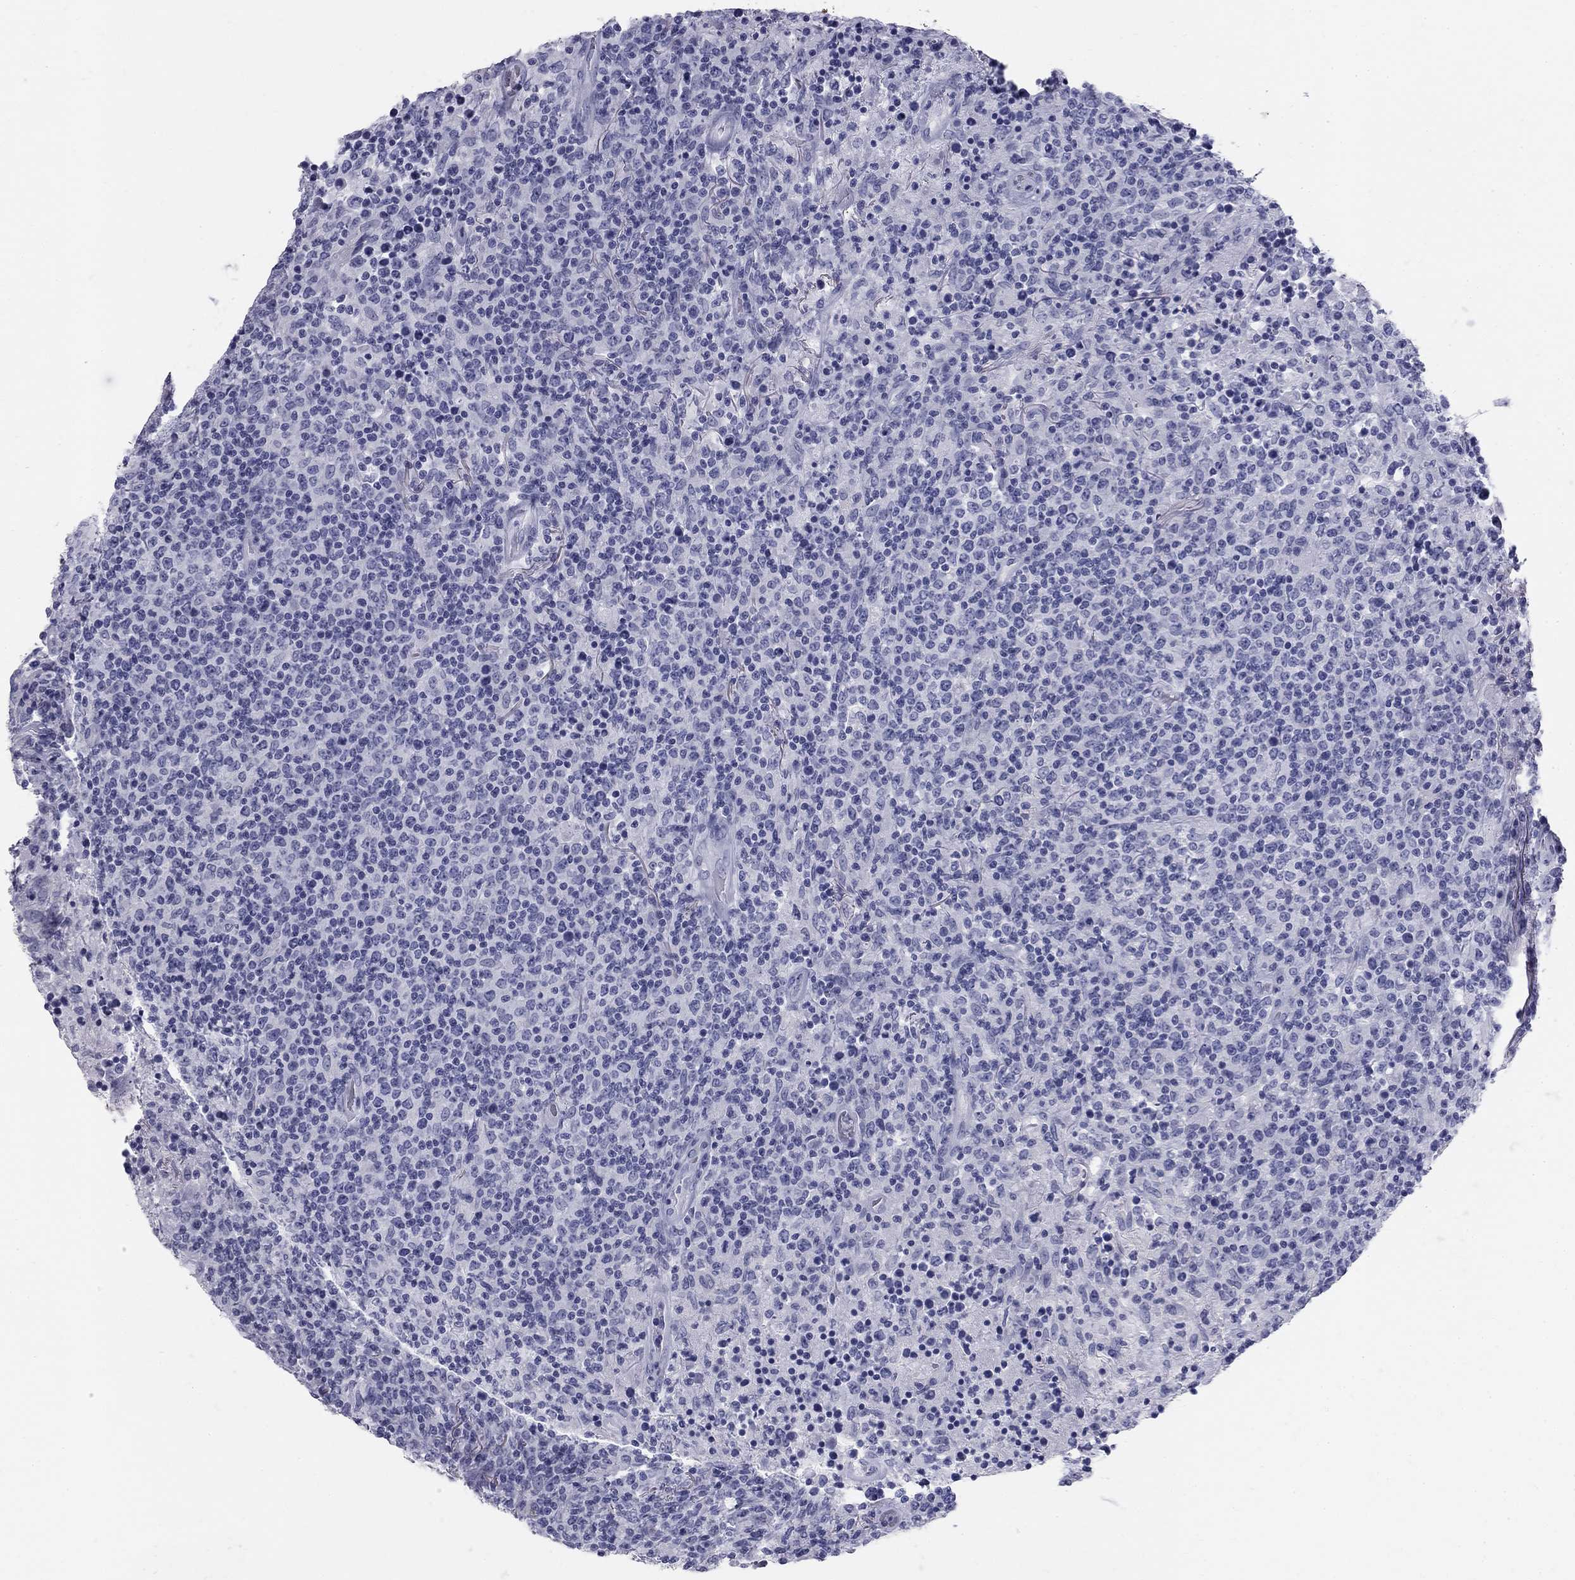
{"staining": {"intensity": "negative", "quantity": "none", "location": "none"}, "tissue": "lymphoma", "cell_type": "Tumor cells", "image_type": "cancer", "snomed": [{"axis": "morphology", "description": "Malignant lymphoma, non-Hodgkin's type, High grade"}, {"axis": "topography", "description": "Lung"}], "caption": "An image of human malignant lymphoma, non-Hodgkin's type (high-grade) is negative for staining in tumor cells. (Brightfield microscopy of DAB IHC at high magnification).", "gene": "SULT2B1", "patient": {"sex": "male", "age": 79}}